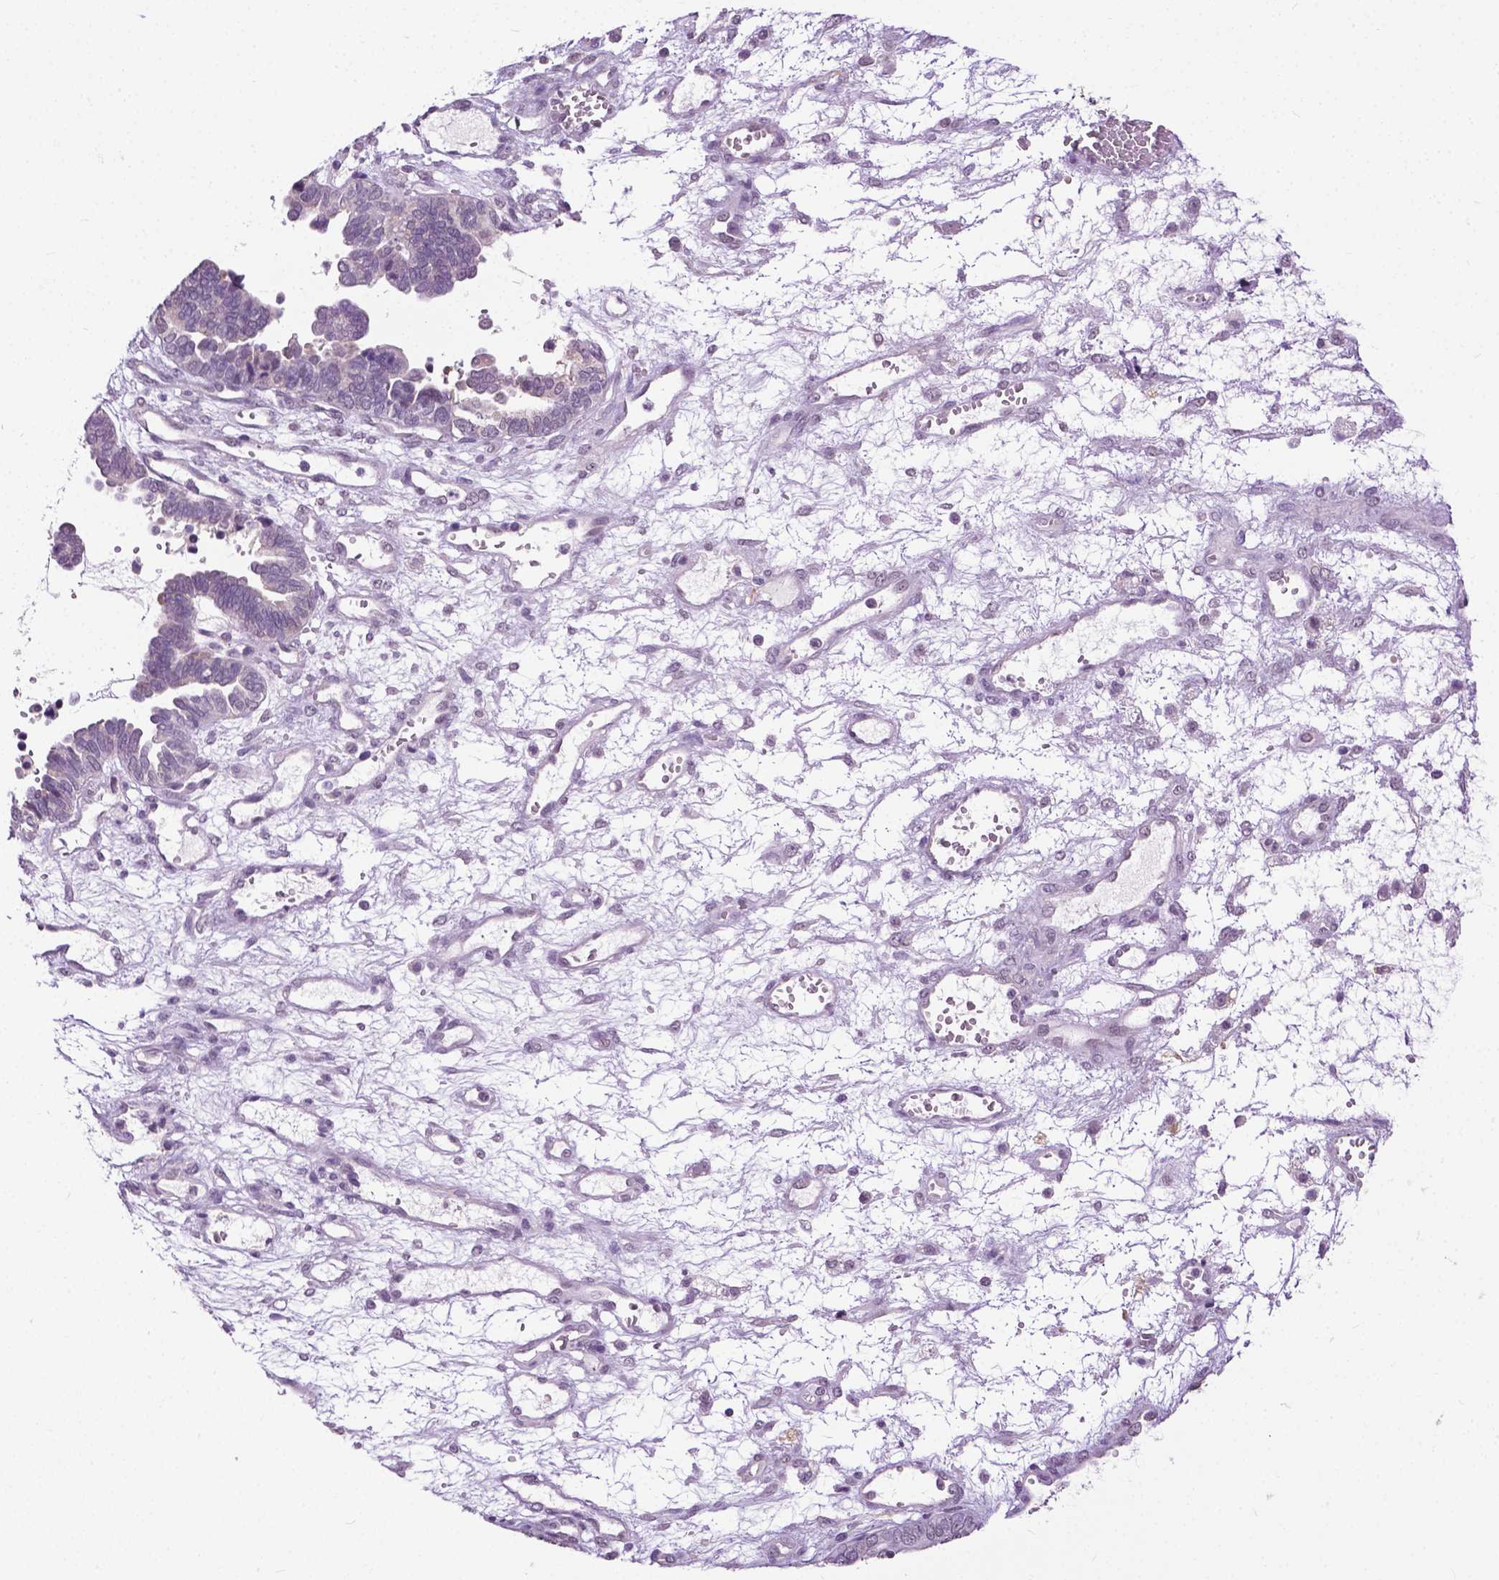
{"staining": {"intensity": "negative", "quantity": "none", "location": "none"}, "tissue": "ovarian cancer", "cell_type": "Tumor cells", "image_type": "cancer", "snomed": [{"axis": "morphology", "description": "Cystadenocarcinoma, serous, NOS"}, {"axis": "topography", "description": "Ovary"}], "caption": "A high-resolution photomicrograph shows immunohistochemistry (IHC) staining of ovarian serous cystadenocarcinoma, which reveals no significant positivity in tumor cells. (DAB immunohistochemistry visualized using brightfield microscopy, high magnification).", "gene": "GPR37L1", "patient": {"sex": "female", "age": 51}}